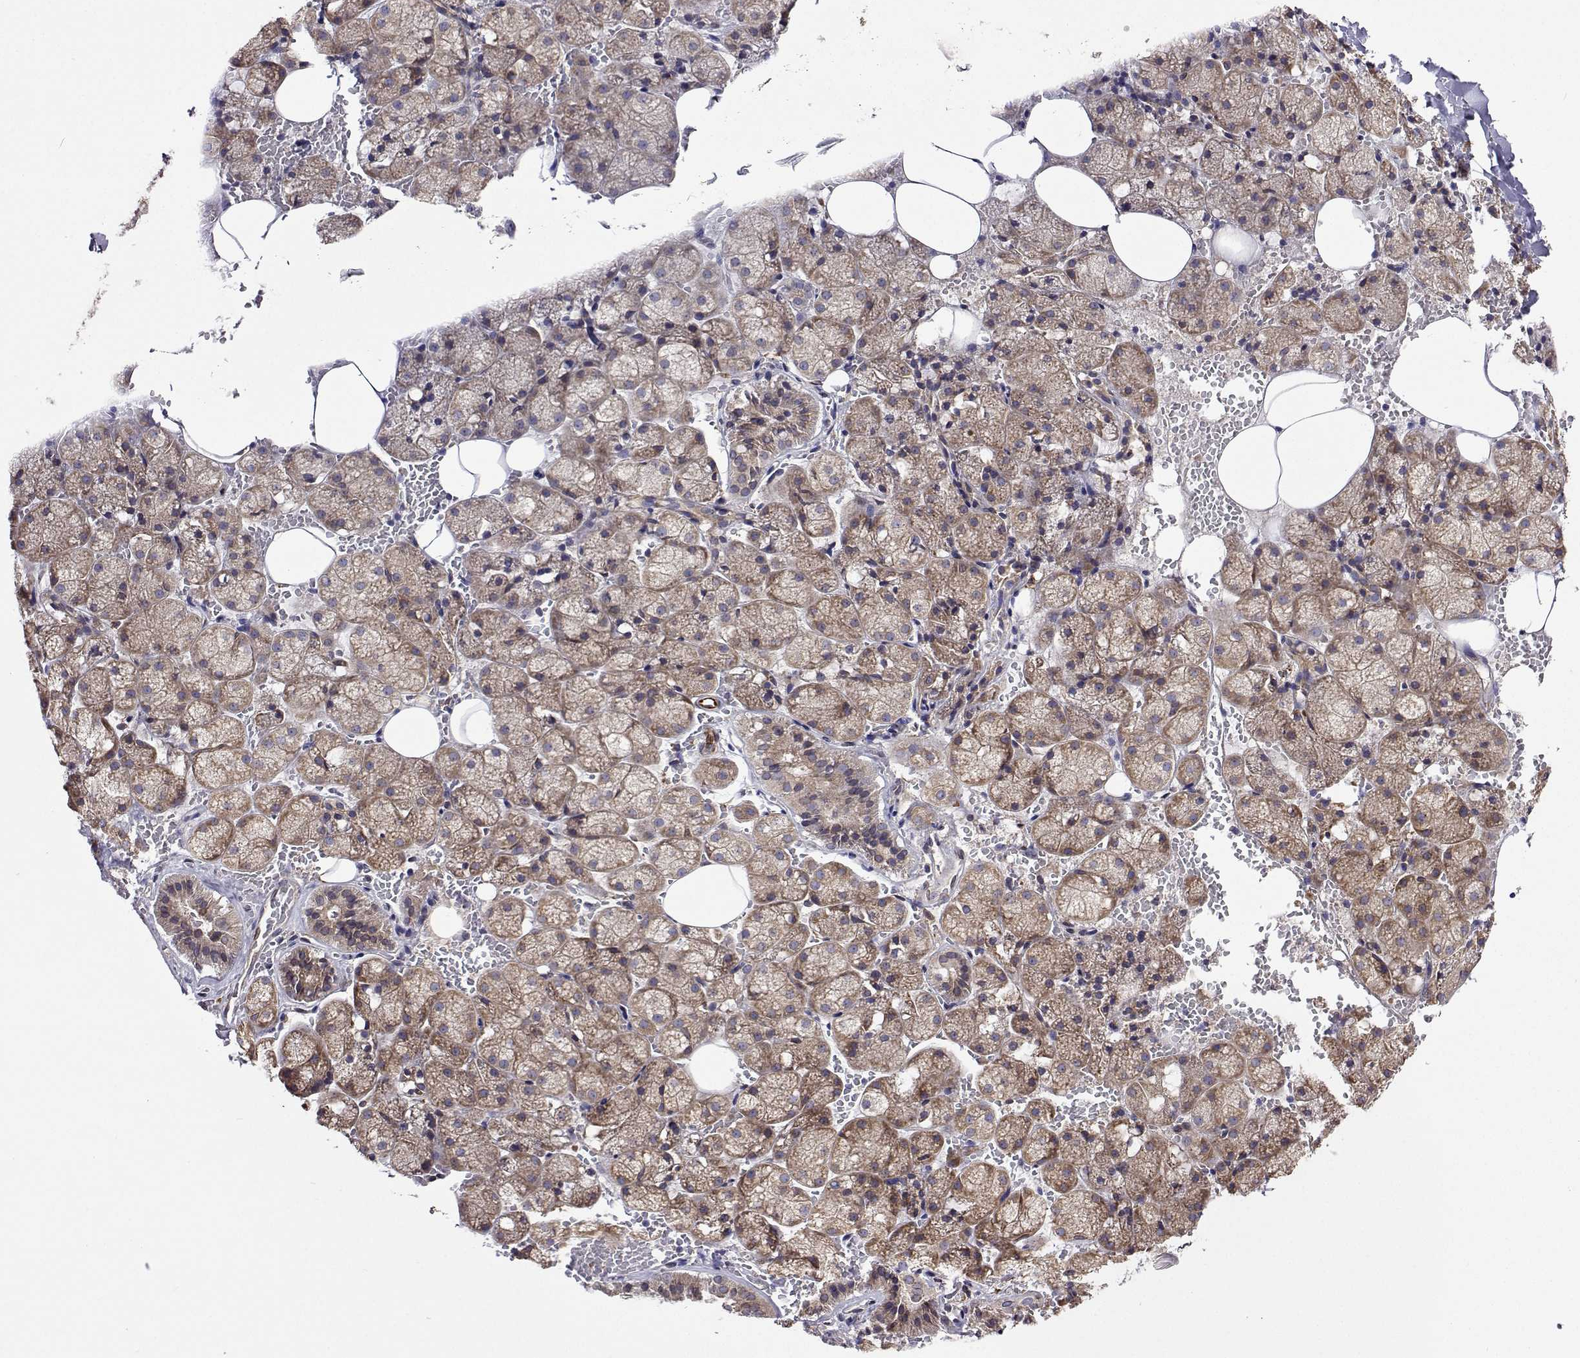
{"staining": {"intensity": "weak", "quantity": ">75%", "location": "cytoplasmic/membranous"}, "tissue": "salivary gland", "cell_type": "Glandular cells", "image_type": "normal", "snomed": [{"axis": "morphology", "description": "Normal tissue, NOS"}, {"axis": "topography", "description": "Salivary gland"}, {"axis": "topography", "description": "Peripheral nerve tissue"}], "caption": "A high-resolution micrograph shows immunohistochemistry (IHC) staining of benign salivary gland, which reveals weak cytoplasmic/membranous expression in about >75% of glandular cells. Nuclei are stained in blue.", "gene": "PGRMC2", "patient": {"sex": "male", "age": 38}}